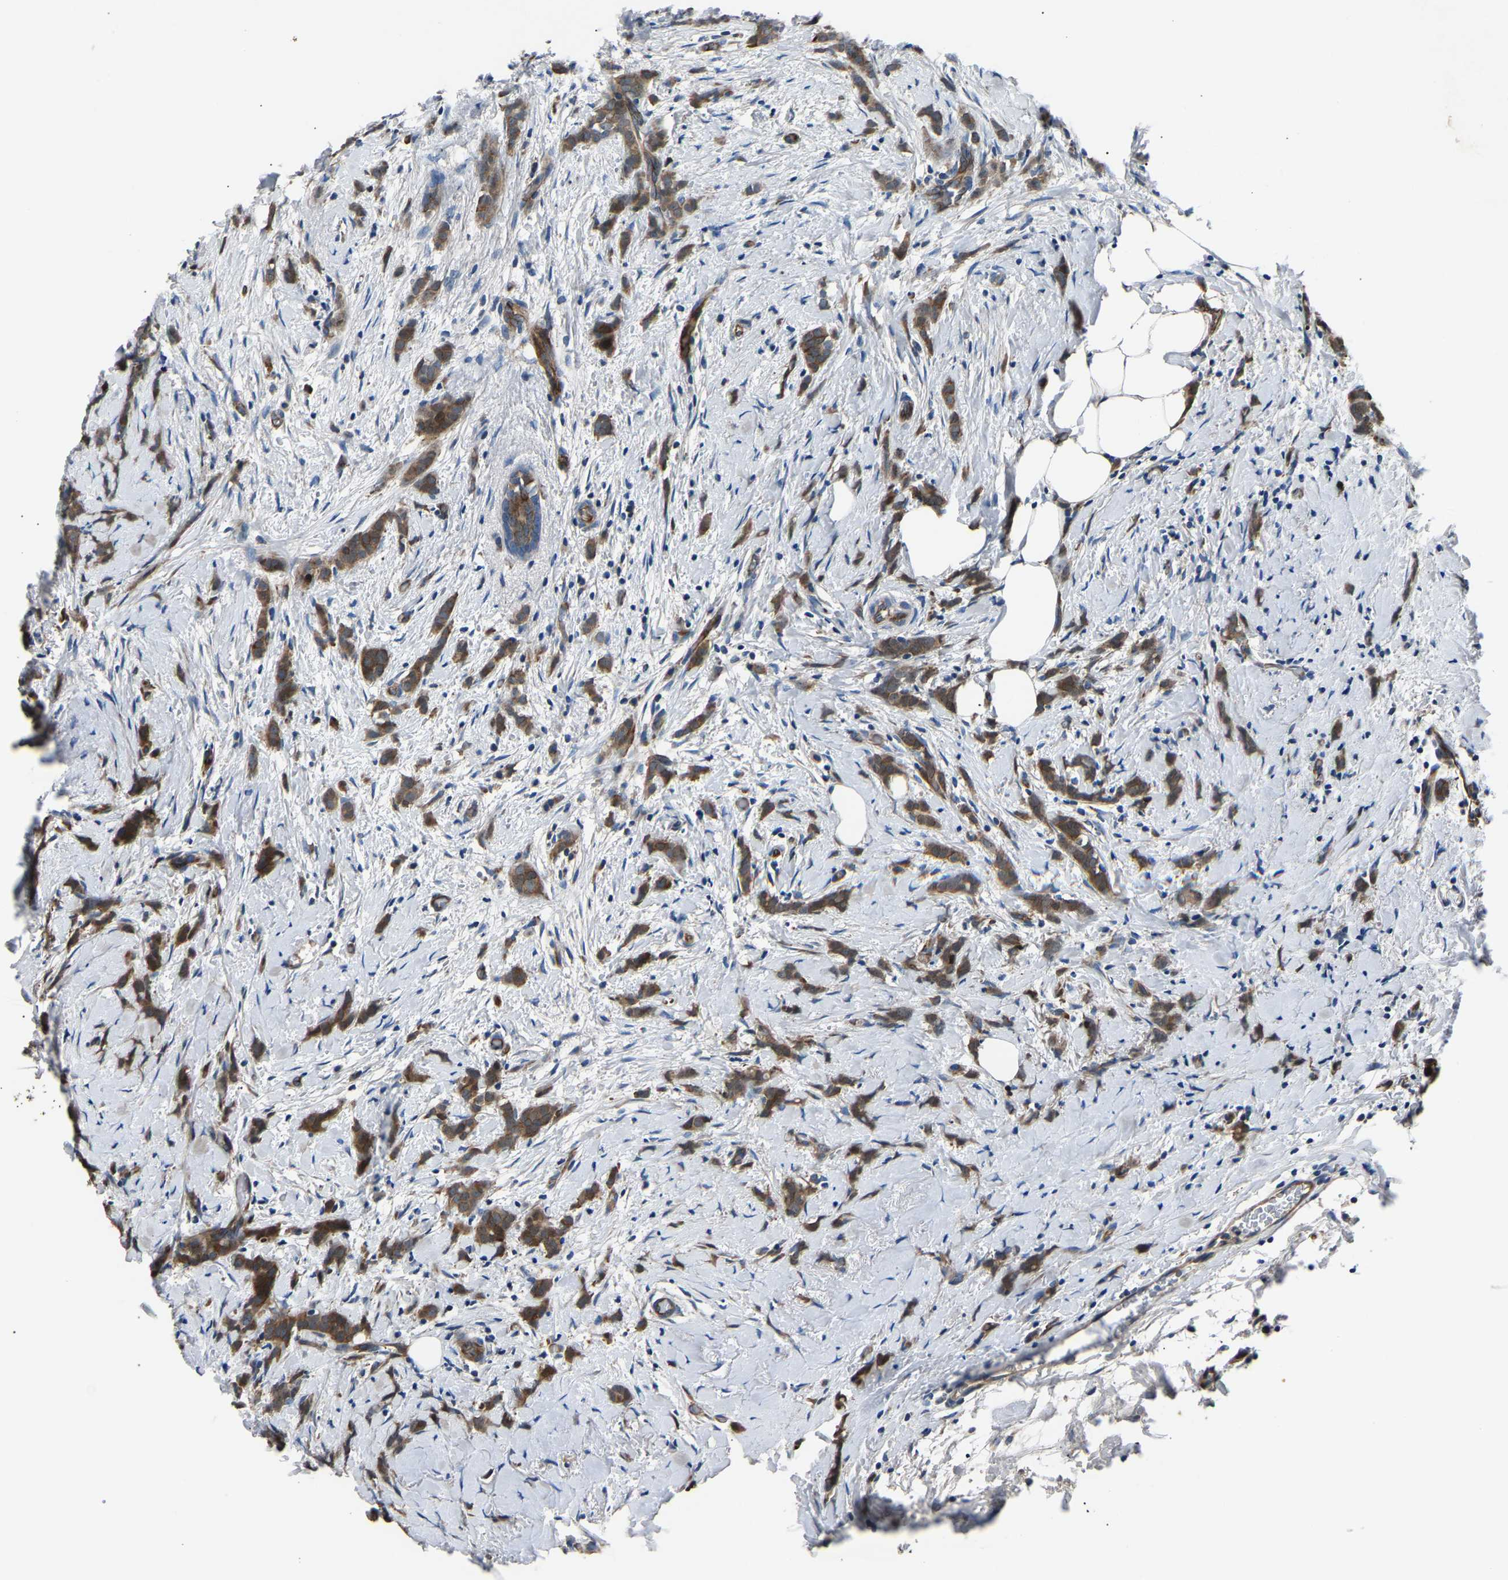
{"staining": {"intensity": "strong", "quantity": ">75%", "location": "cytoplasmic/membranous"}, "tissue": "breast cancer", "cell_type": "Tumor cells", "image_type": "cancer", "snomed": [{"axis": "morphology", "description": "Lobular carcinoma, in situ"}, {"axis": "morphology", "description": "Lobular carcinoma"}, {"axis": "topography", "description": "Breast"}], "caption": "The immunohistochemical stain labels strong cytoplasmic/membranous expression in tumor cells of breast cancer tissue.", "gene": "GGCT", "patient": {"sex": "female", "age": 41}}